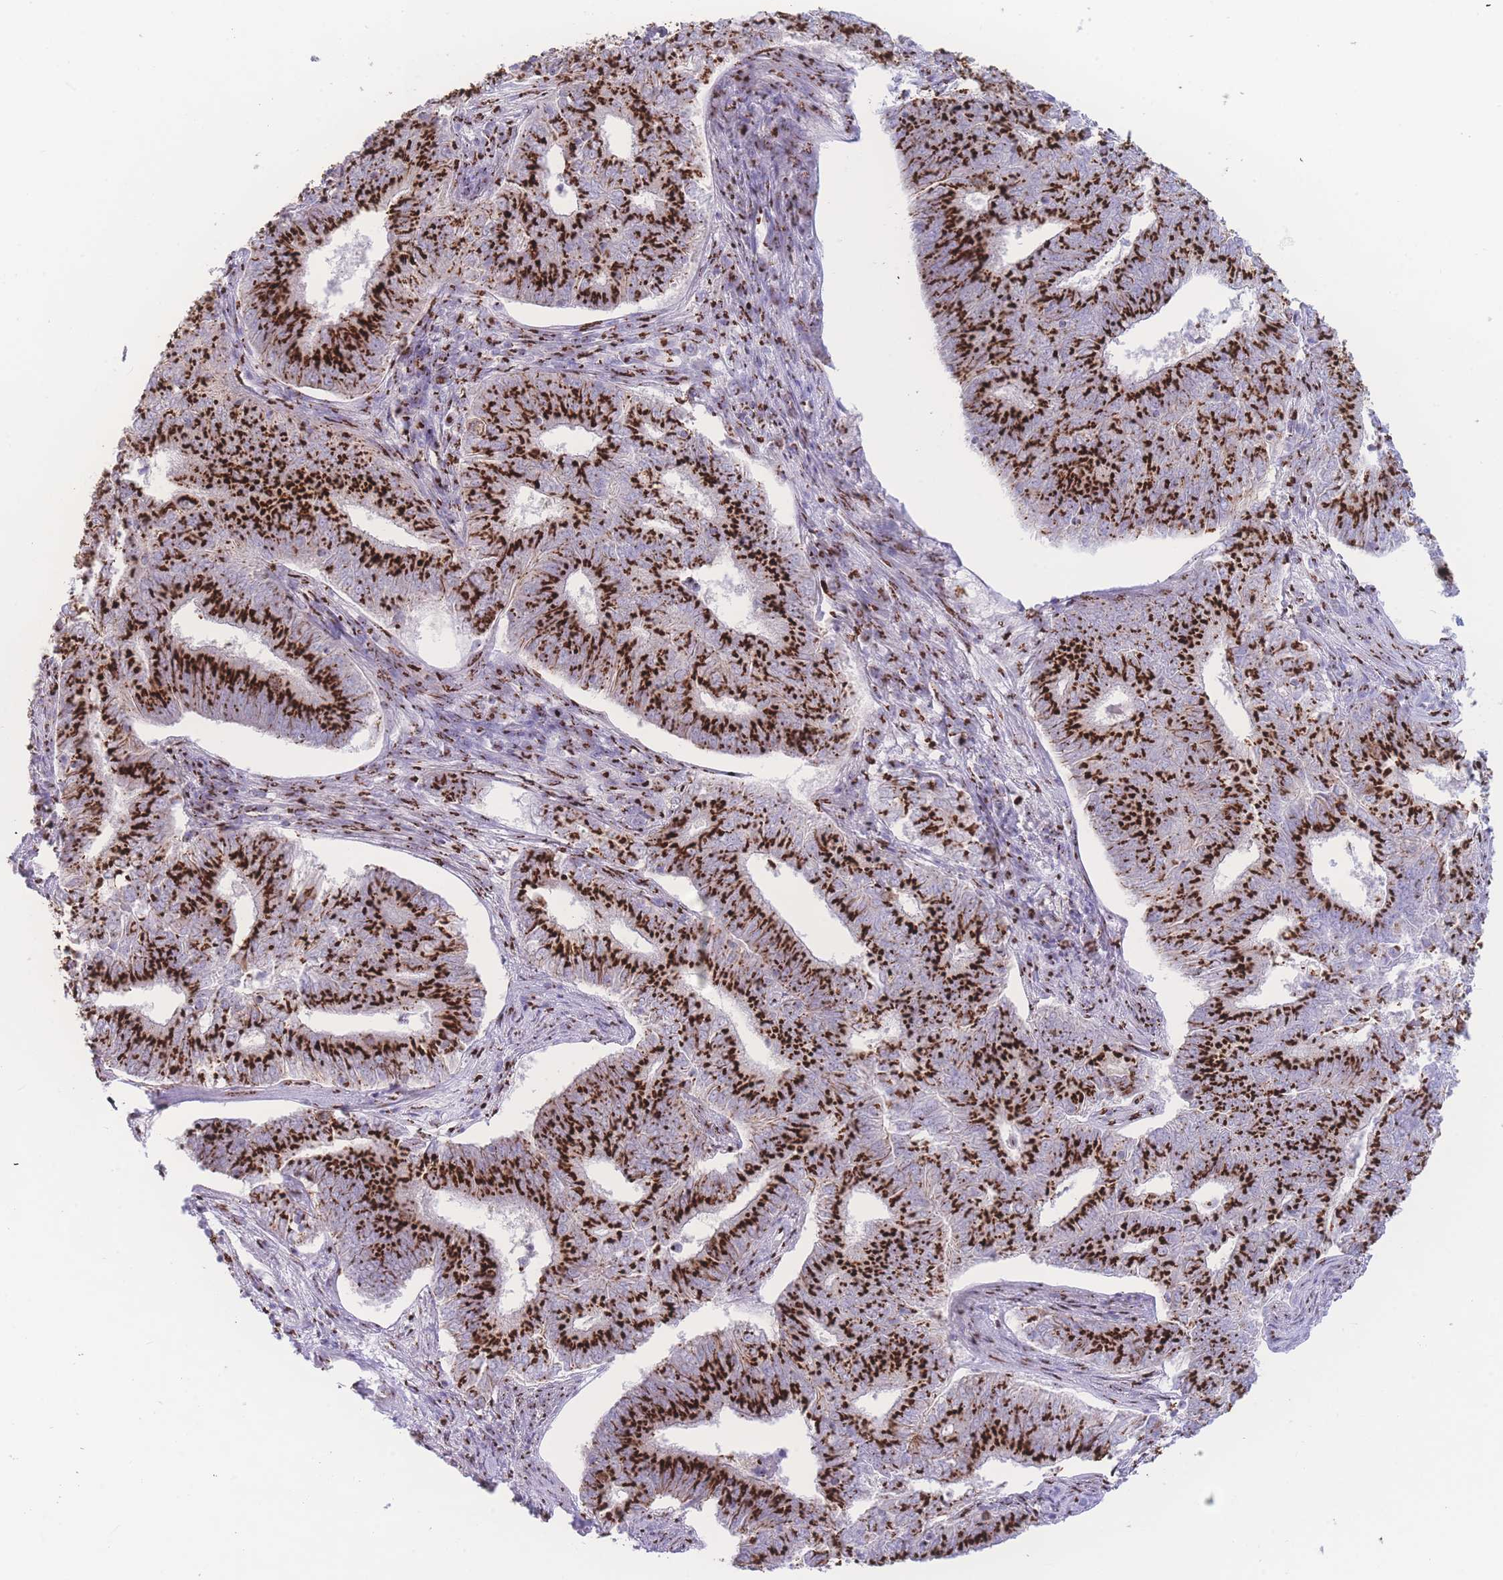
{"staining": {"intensity": "strong", "quantity": ">75%", "location": "cytoplasmic/membranous"}, "tissue": "endometrial cancer", "cell_type": "Tumor cells", "image_type": "cancer", "snomed": [{"axis": "morphology", "description": "Adenocarcinoma, NOS"}, {"axis": "topography", "description": "Endometrium"}], "caption": "Immunohistochemistry (IHC) micrograph of human endometrial cancer stained for a protein (brown), which shows high levels of strong cytoplasmic/membranous staining in about >75% of tumor cells.", "gene": "GOLM2", "patient": {"sex": "female", "age": 62}}